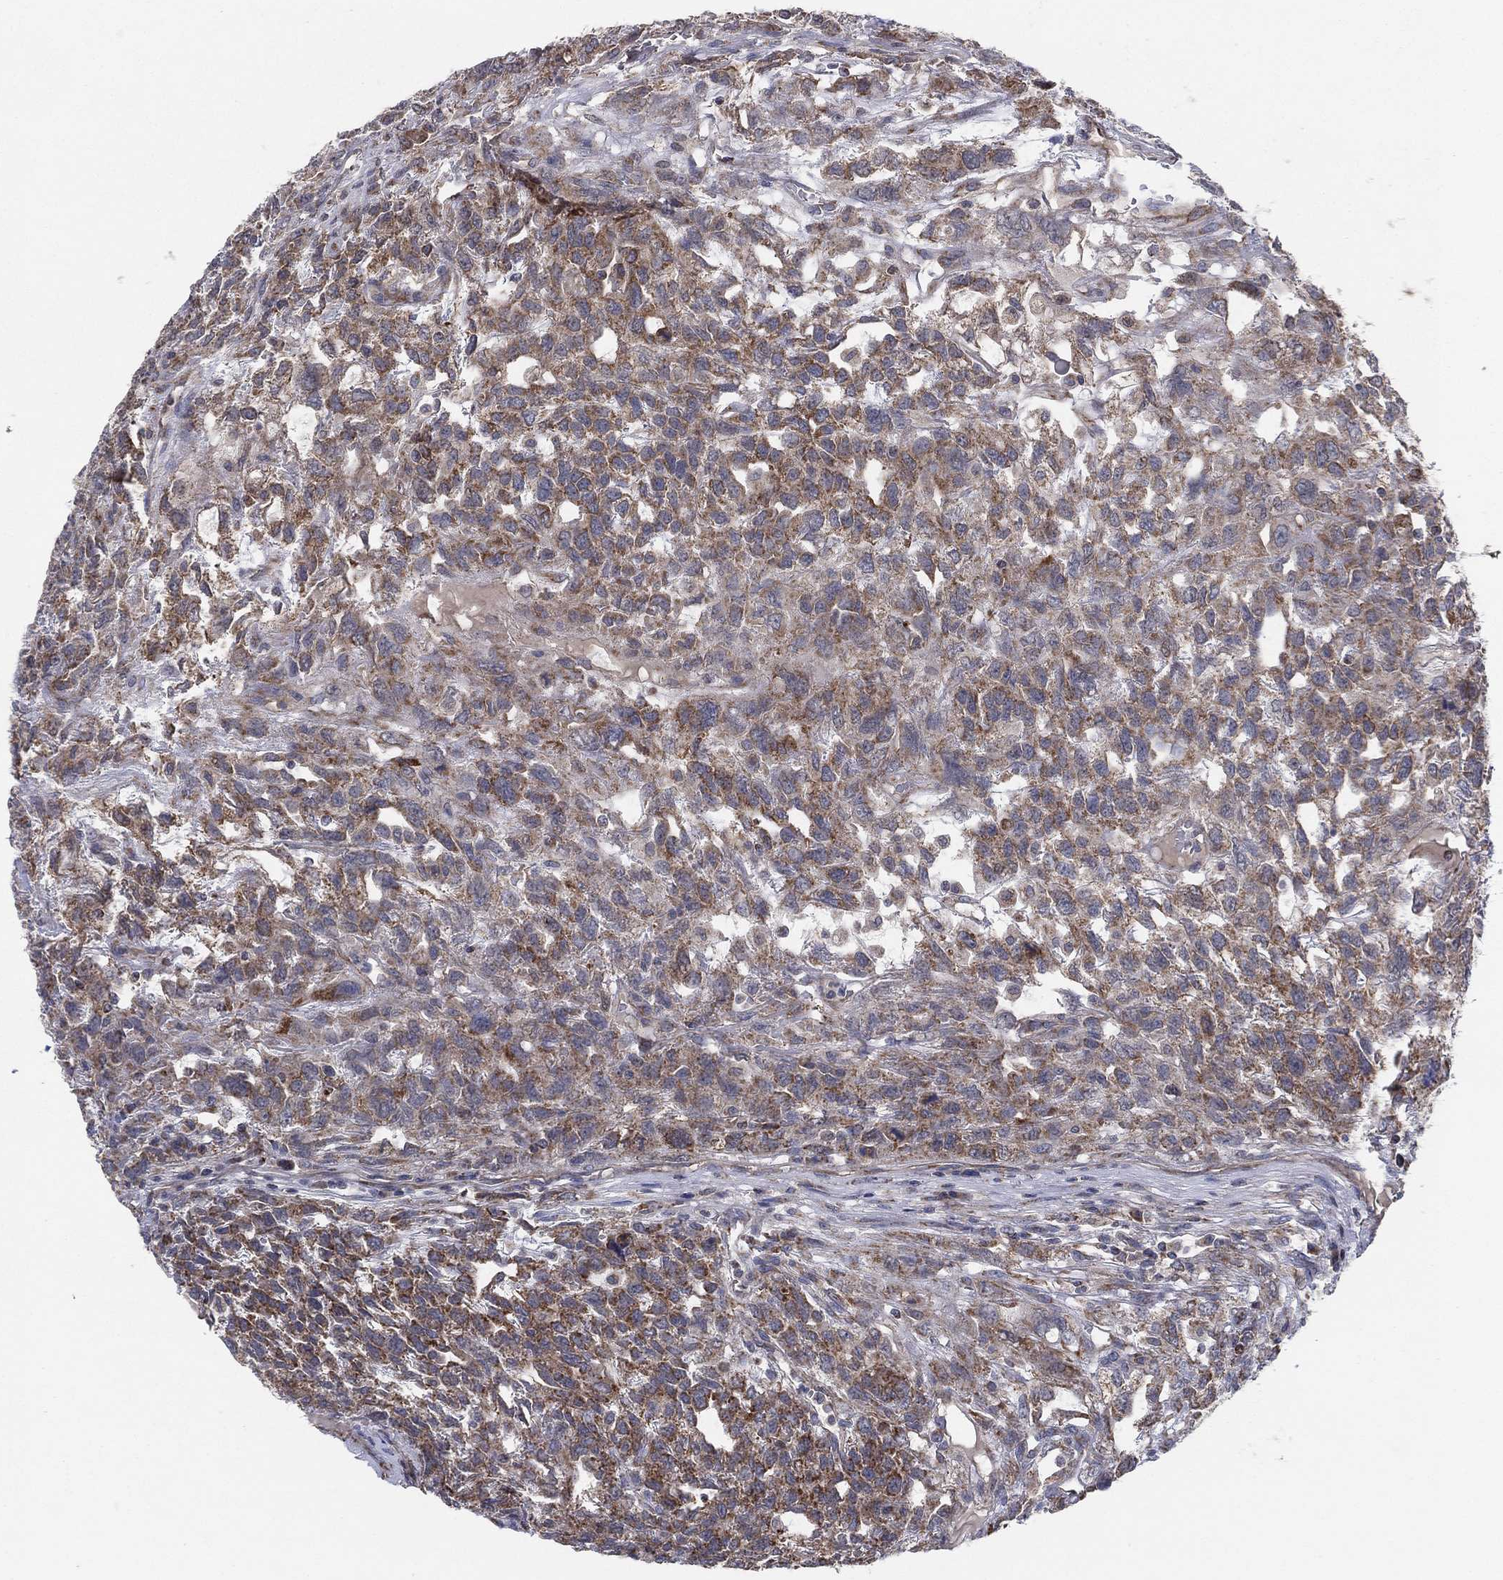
{"staining": {"intensity": "moderate", "quantity": "25%-75%", "location": "cytoplasmic/membranous"}, "tissue": "testis cancer", "cell_type": "Tumor cells", "image_type": "cancer", "snomed": [{"axis": "morphology", "description": "Seminoma, NOS"}, {"axis": "topography", "description": "Testis"}], "caption": "The immunohistochemical stain highlights moderate cytoplasmic/membranous positivity in tumor cells of seminoma (testis) tissue. The staining was performed using DAB (3,3'-diaminobenzidine) to visualize the protein expression in brown, while the nuclei were stained in blue with hematoxylin (Magnification: 20x).", "gene": "PSMG4", "patient": {"sex": "male", "age": 52}}